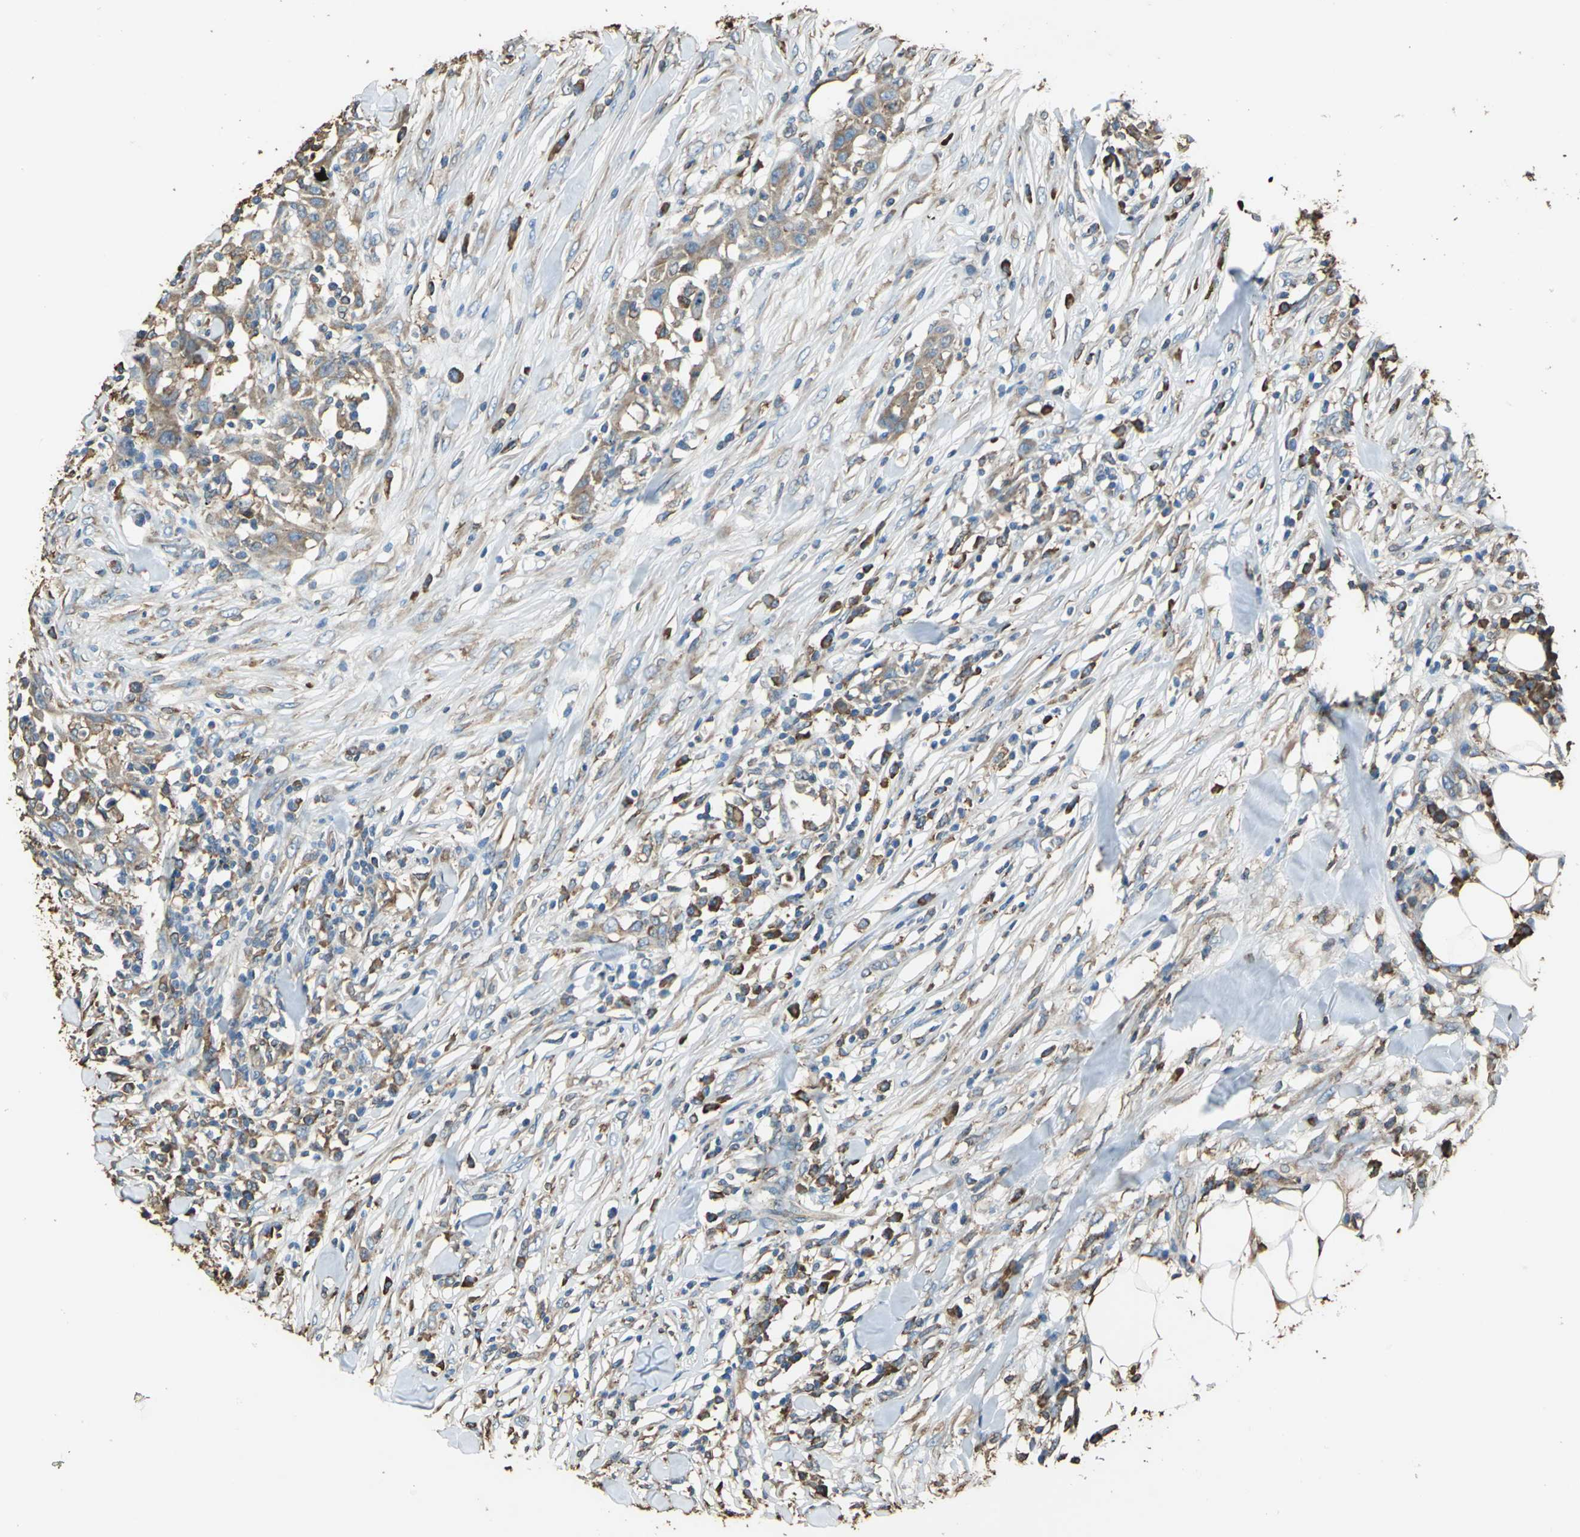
{"staining": {"intensity": "moderate", "quantity": ">75%", "location": "cytoplasmic/membranous"}, "tissue": "skin cancer", "cell_type": "Tumor cells", "image_type": "cancer", "snomed": [{"axis": "morphology", "description": "Squamous cell carcinoma, NOS"}, {"axis": "topography", "description": "Skin"}], "caption": "Moderate cytoplasmic/membranous protein positivity is present in about >75% of tumor cells in skin squamous cell carcinoma.", "gene": "GPANK1", "patient": {"sex": "male", "age": 24}}